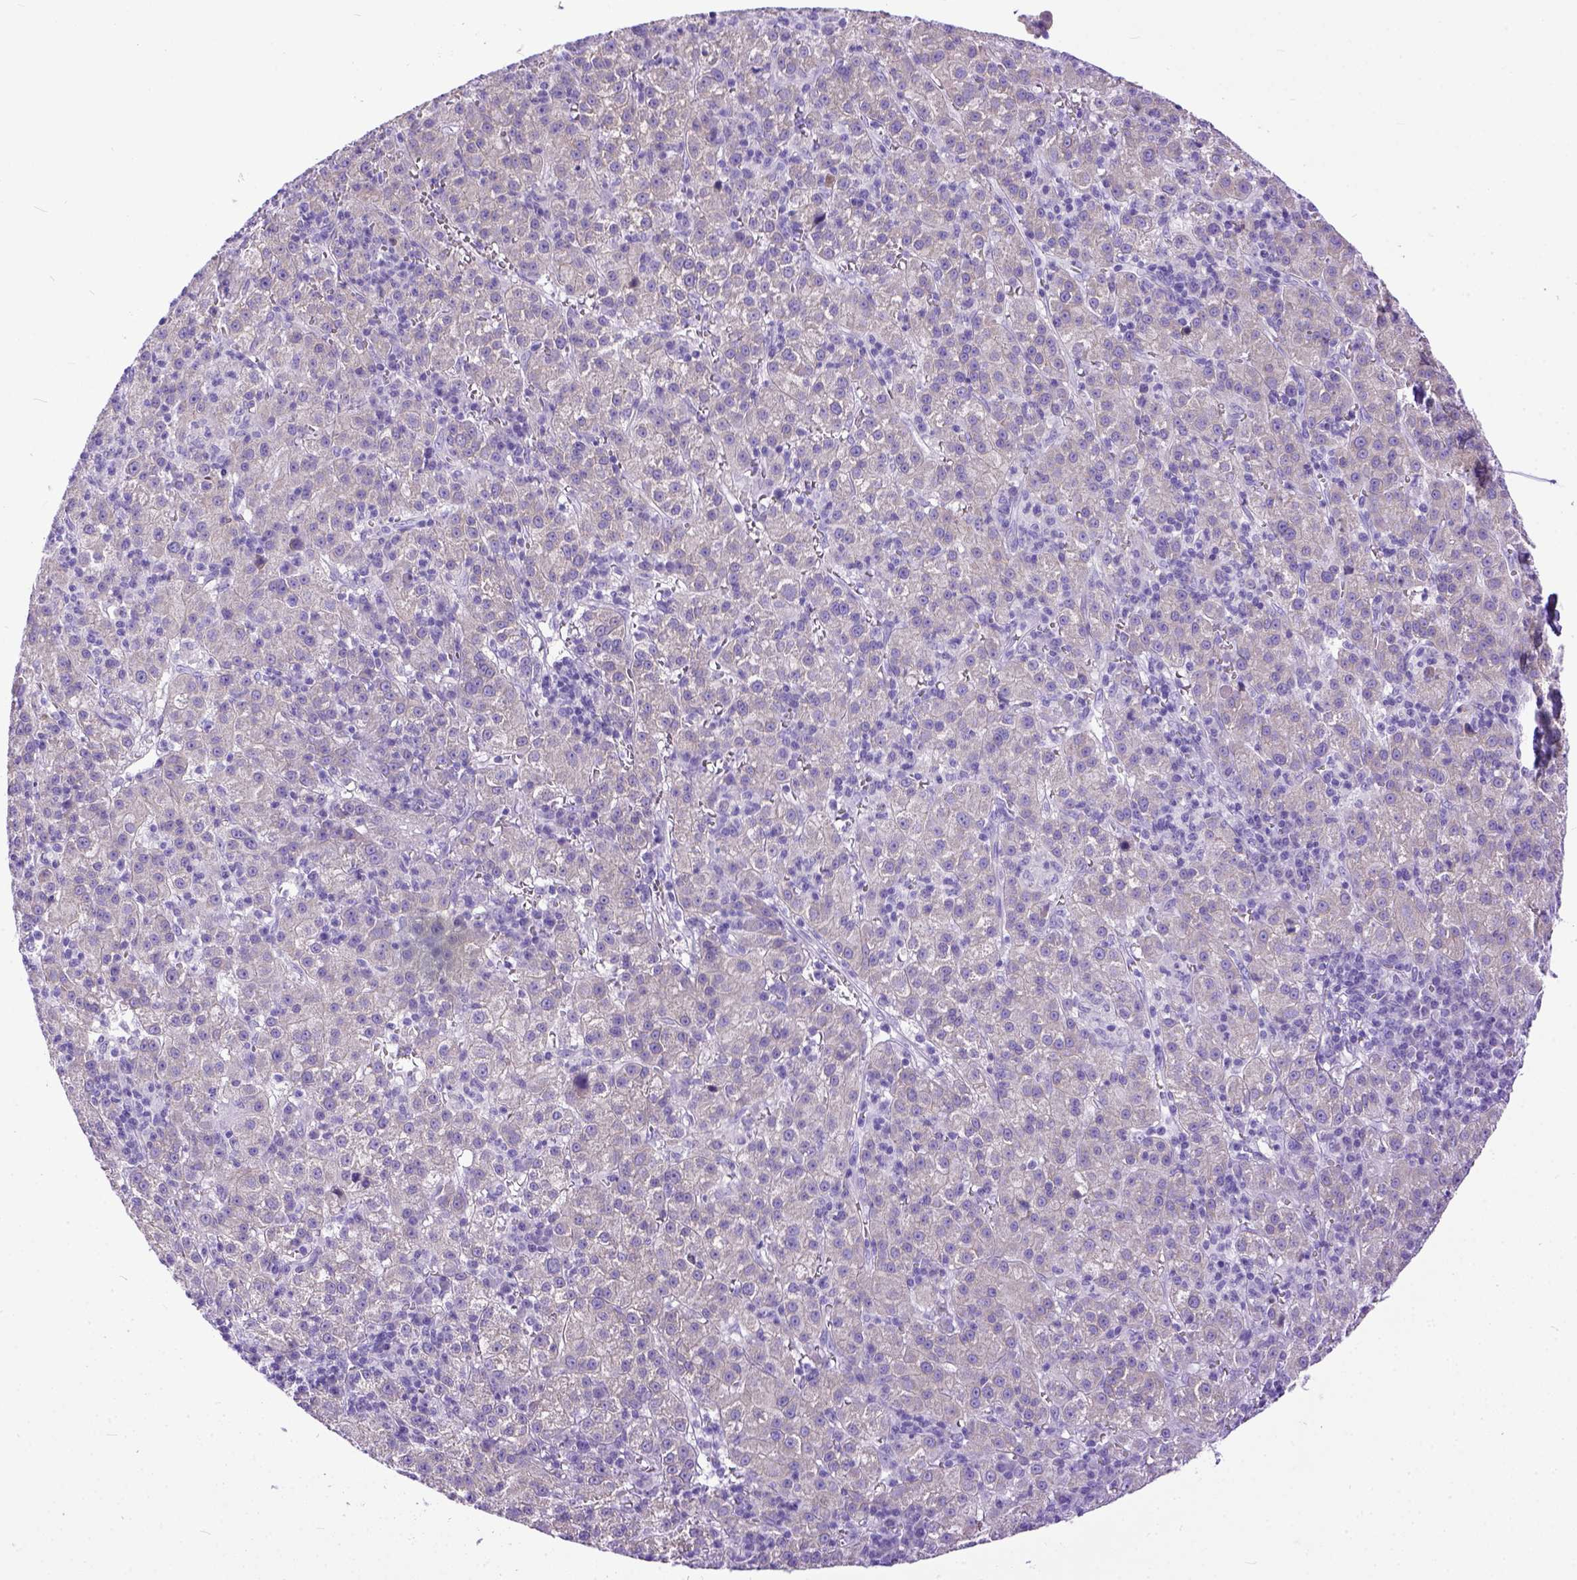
{"staining": {"intensity": "negative", "quantity": "none", "location": "none"}, "tissue": "liver cancer", "cell_type": "Tumor cells", "image_type": "cancer", "snomed": [{"axis": "morphology", "description": "Carcinoma, Hepatocellular, NOS"}, {"axis": "topography", "description": "Liver"}], "caption": "Liver hepatocellular carcinoma was stained to show a protein in brown. There is no significant staining in tumor cells. (DAB immunohistochemistry (IHC), high magnification).", "gene": "PPL", "patient": {"sex": "female", "age": 60}}